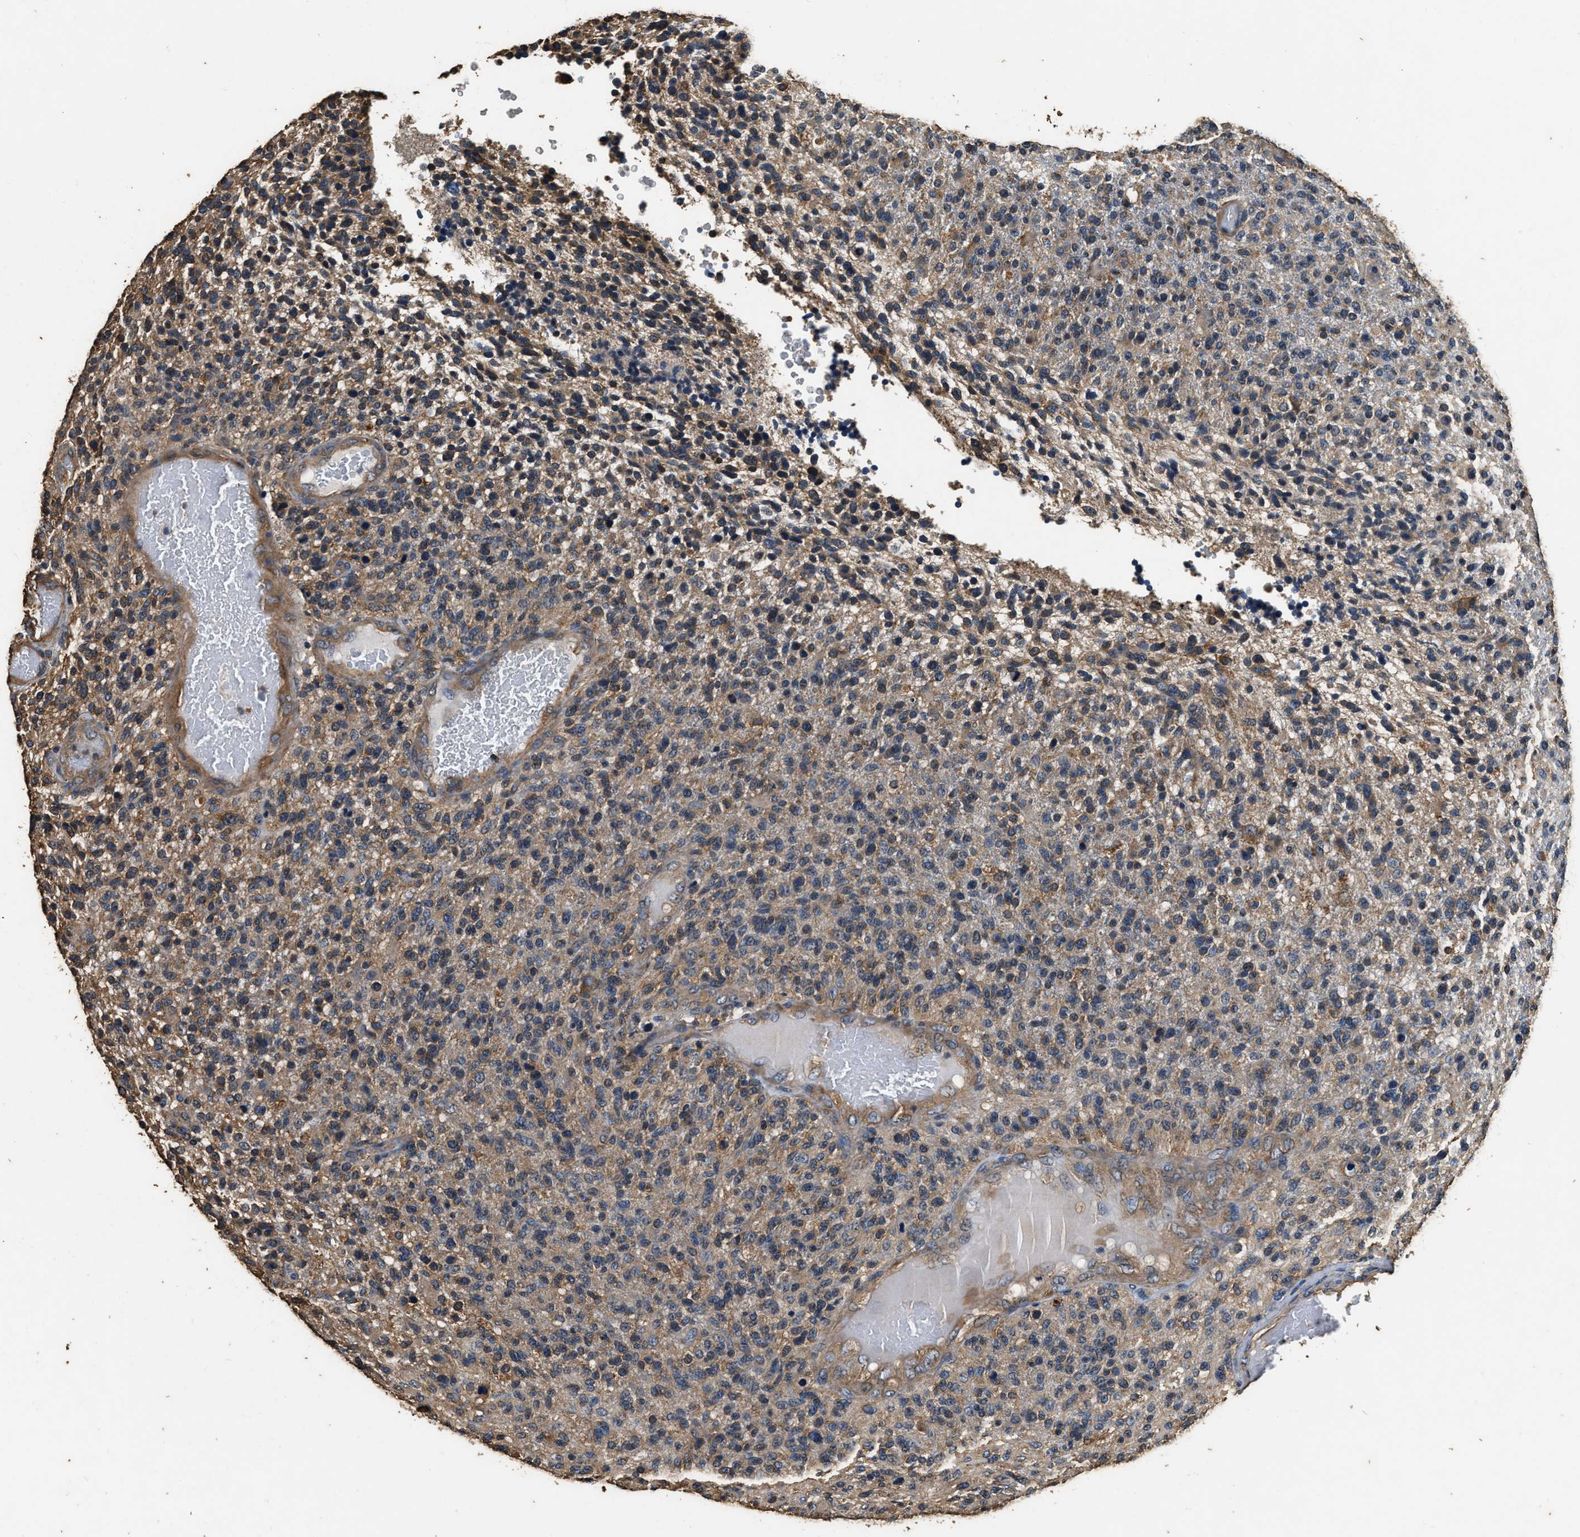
{"staining": {"intensity": "moderate", "quantity": ">75%", "location": "cytoplasmic/membranous"}, "tissue": "glioma", "cell_type": "Tumor cells", "image_type": "cancer", "snomed": [{"axis": "morphology", "description": "Glioma, malignant, High grade"}, {"axis": "topography", "description": "Brain"}], "caption": "The photomicrograph exhibits immunohistochemical staining of high-grade glioma (malignant). There is moderate cytoplasmic/membranous staining is seen in about >75% of tumor cells. (DAB (3,3'-diaminobenzidine) IHC, brown staining for protein, blue staining for nuclei).", "gene": "MIB1", "patient": {"sex": "male", "age": 72}}